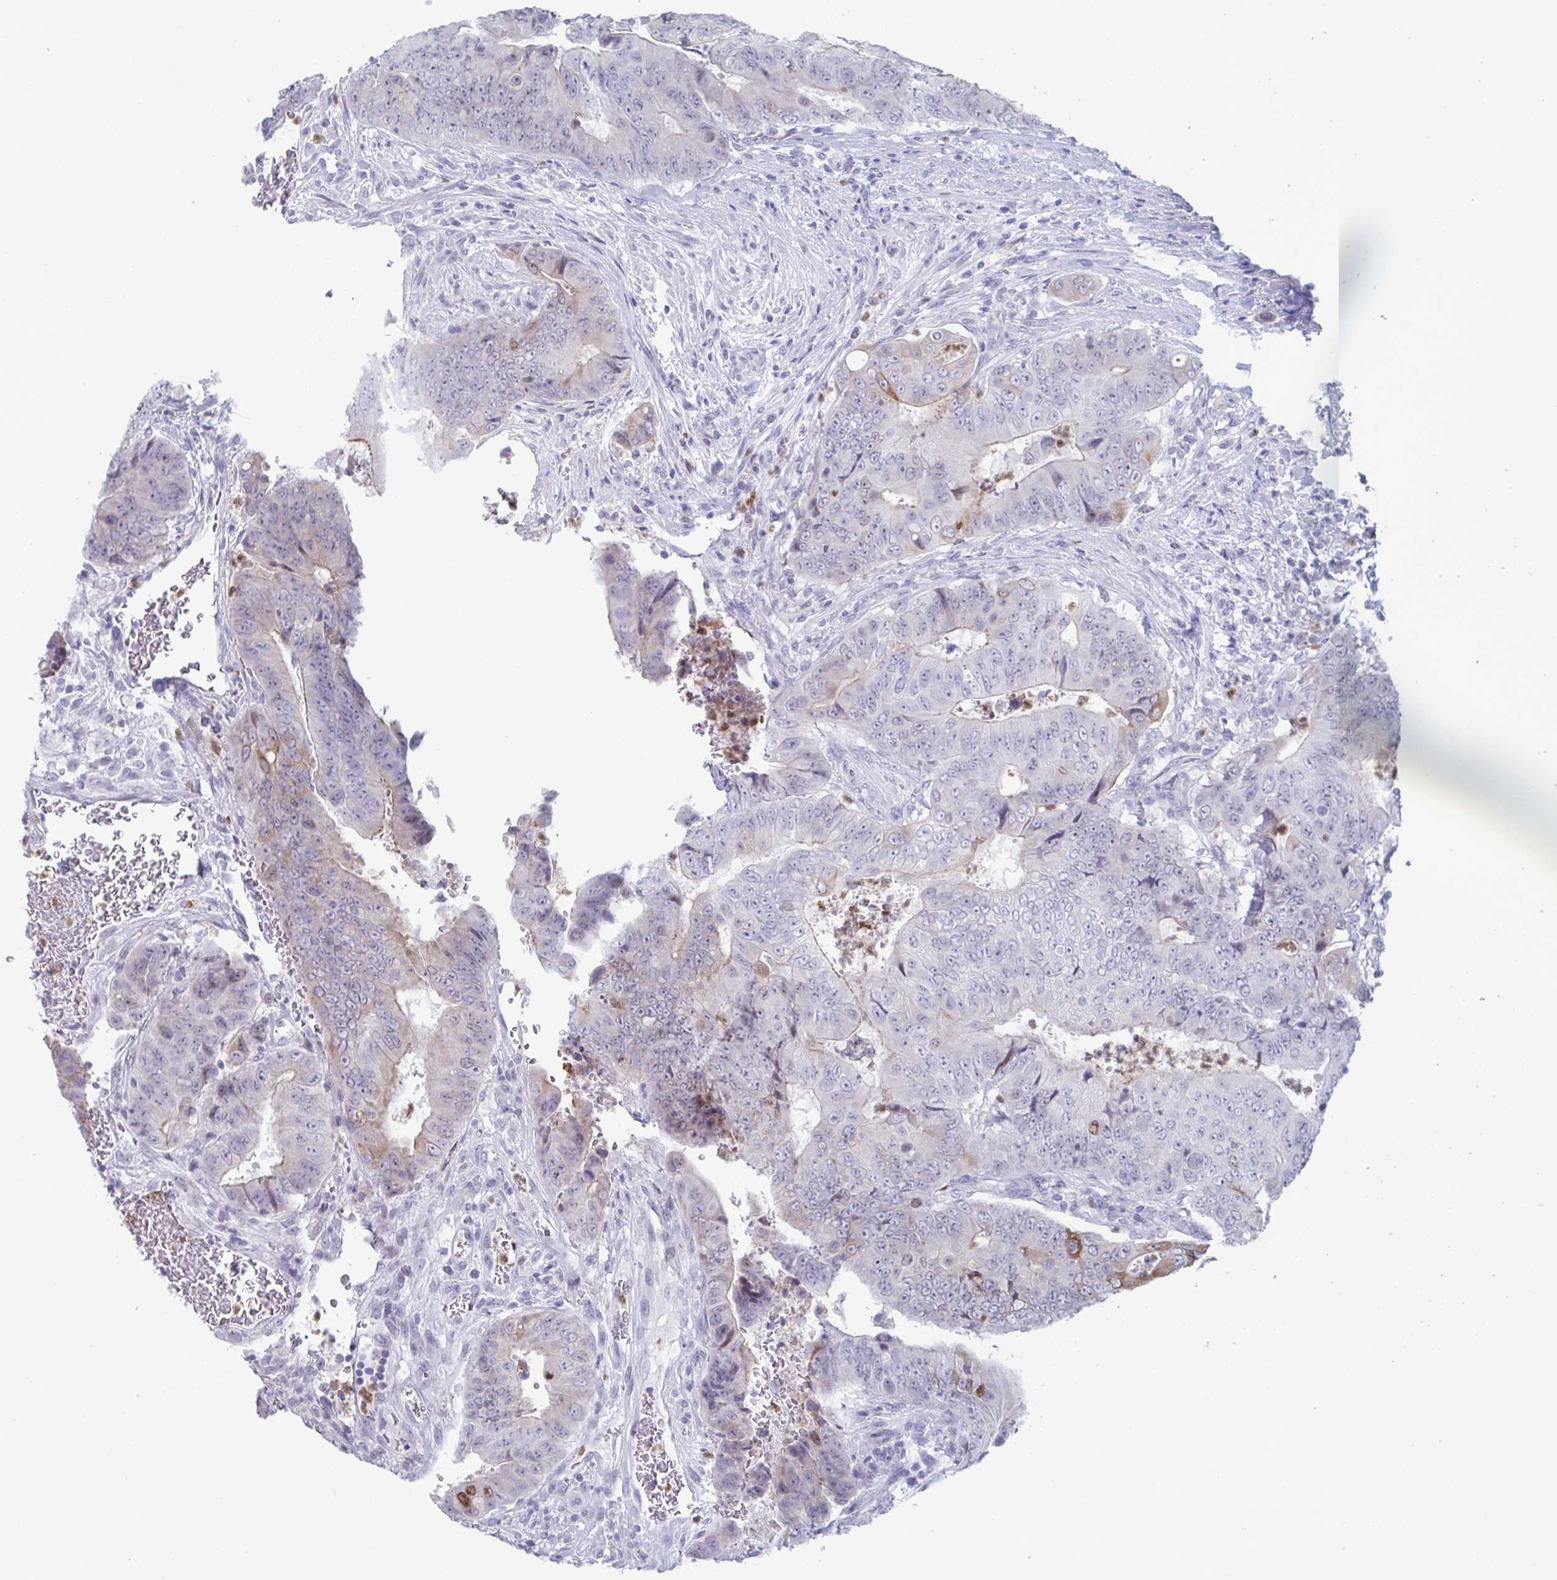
{"staining": {"intensity": "weak", "quantity": "<25%", "location": "cytoplasmic/membranous"}, "tissue": "colorectal cancer", "cell_type": "Tumor cells", "image_type": "cancer", "snomed": [{"axis": "morphology", "description": "Adenocarcinoma, NOS"}, {"axis": "topography", "description": "Colon"}], "caption": "DAB immunohistochemical staining of human colorectal adenocarcinoma reveals no significant expression in tumor cells.", "gene": "CYP4F11", "patient": {"sex": "female", "age": 48}}